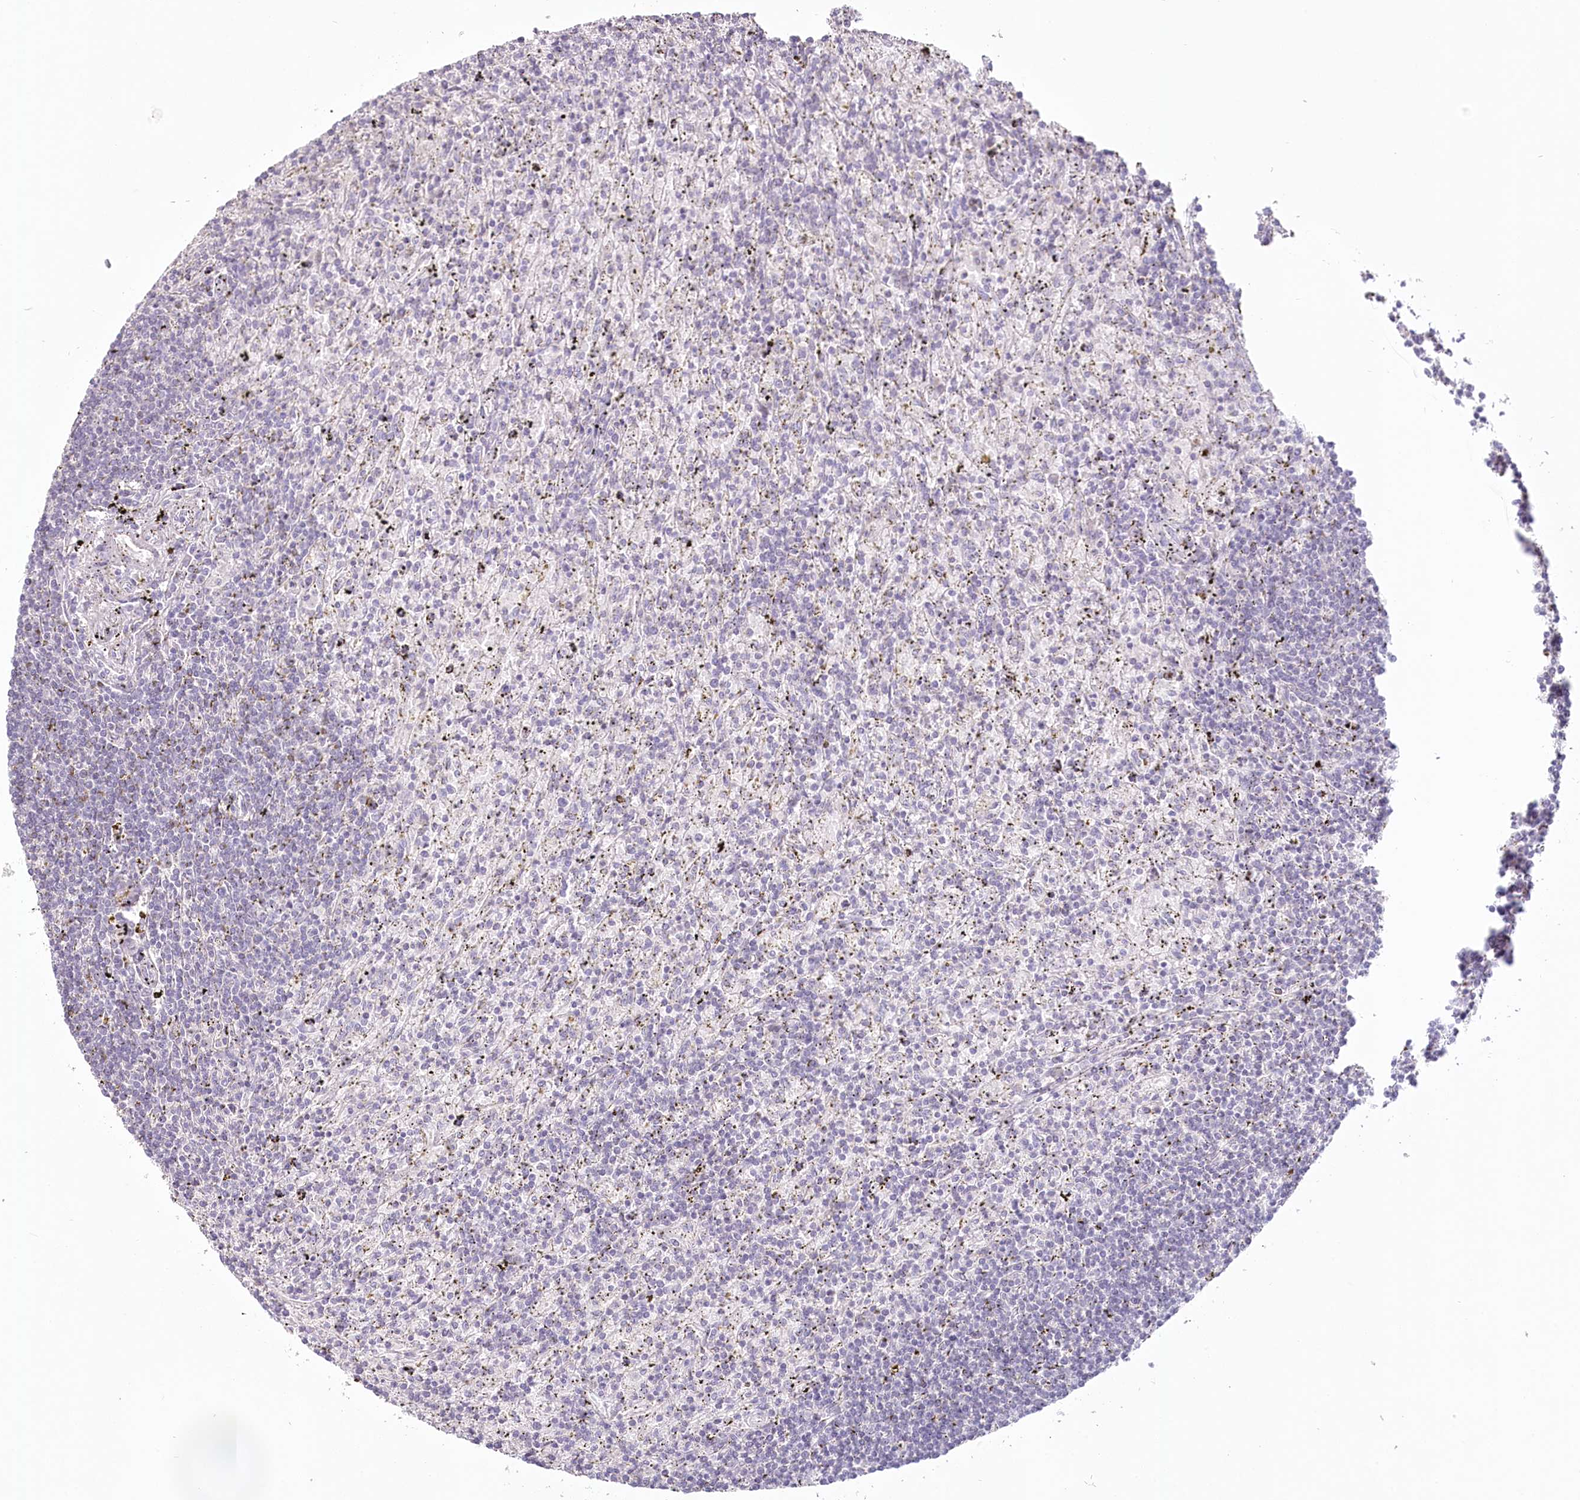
{"staining": {"intensity": "negative", "quantity": "none", "location": "none"}, "tissue": "lymphoma", "cell_type": "Tumor cells", "image_type": "cancer", "snomed": [{"axis": "morphology", "description": "Malignant lymphoma, non-Hodgkin's type, Low grade"}, {"axis": "topography", "description": "Spleen"}], "caption": "IHC image of neoplastic tissue: low-grade malignant lymphoma, non-Hodgkin's type stained with DAB exhibits no significant protein positivity in tumor cells.", "gene": "USP11", "patient": {"sex": "male", "age": 76}}